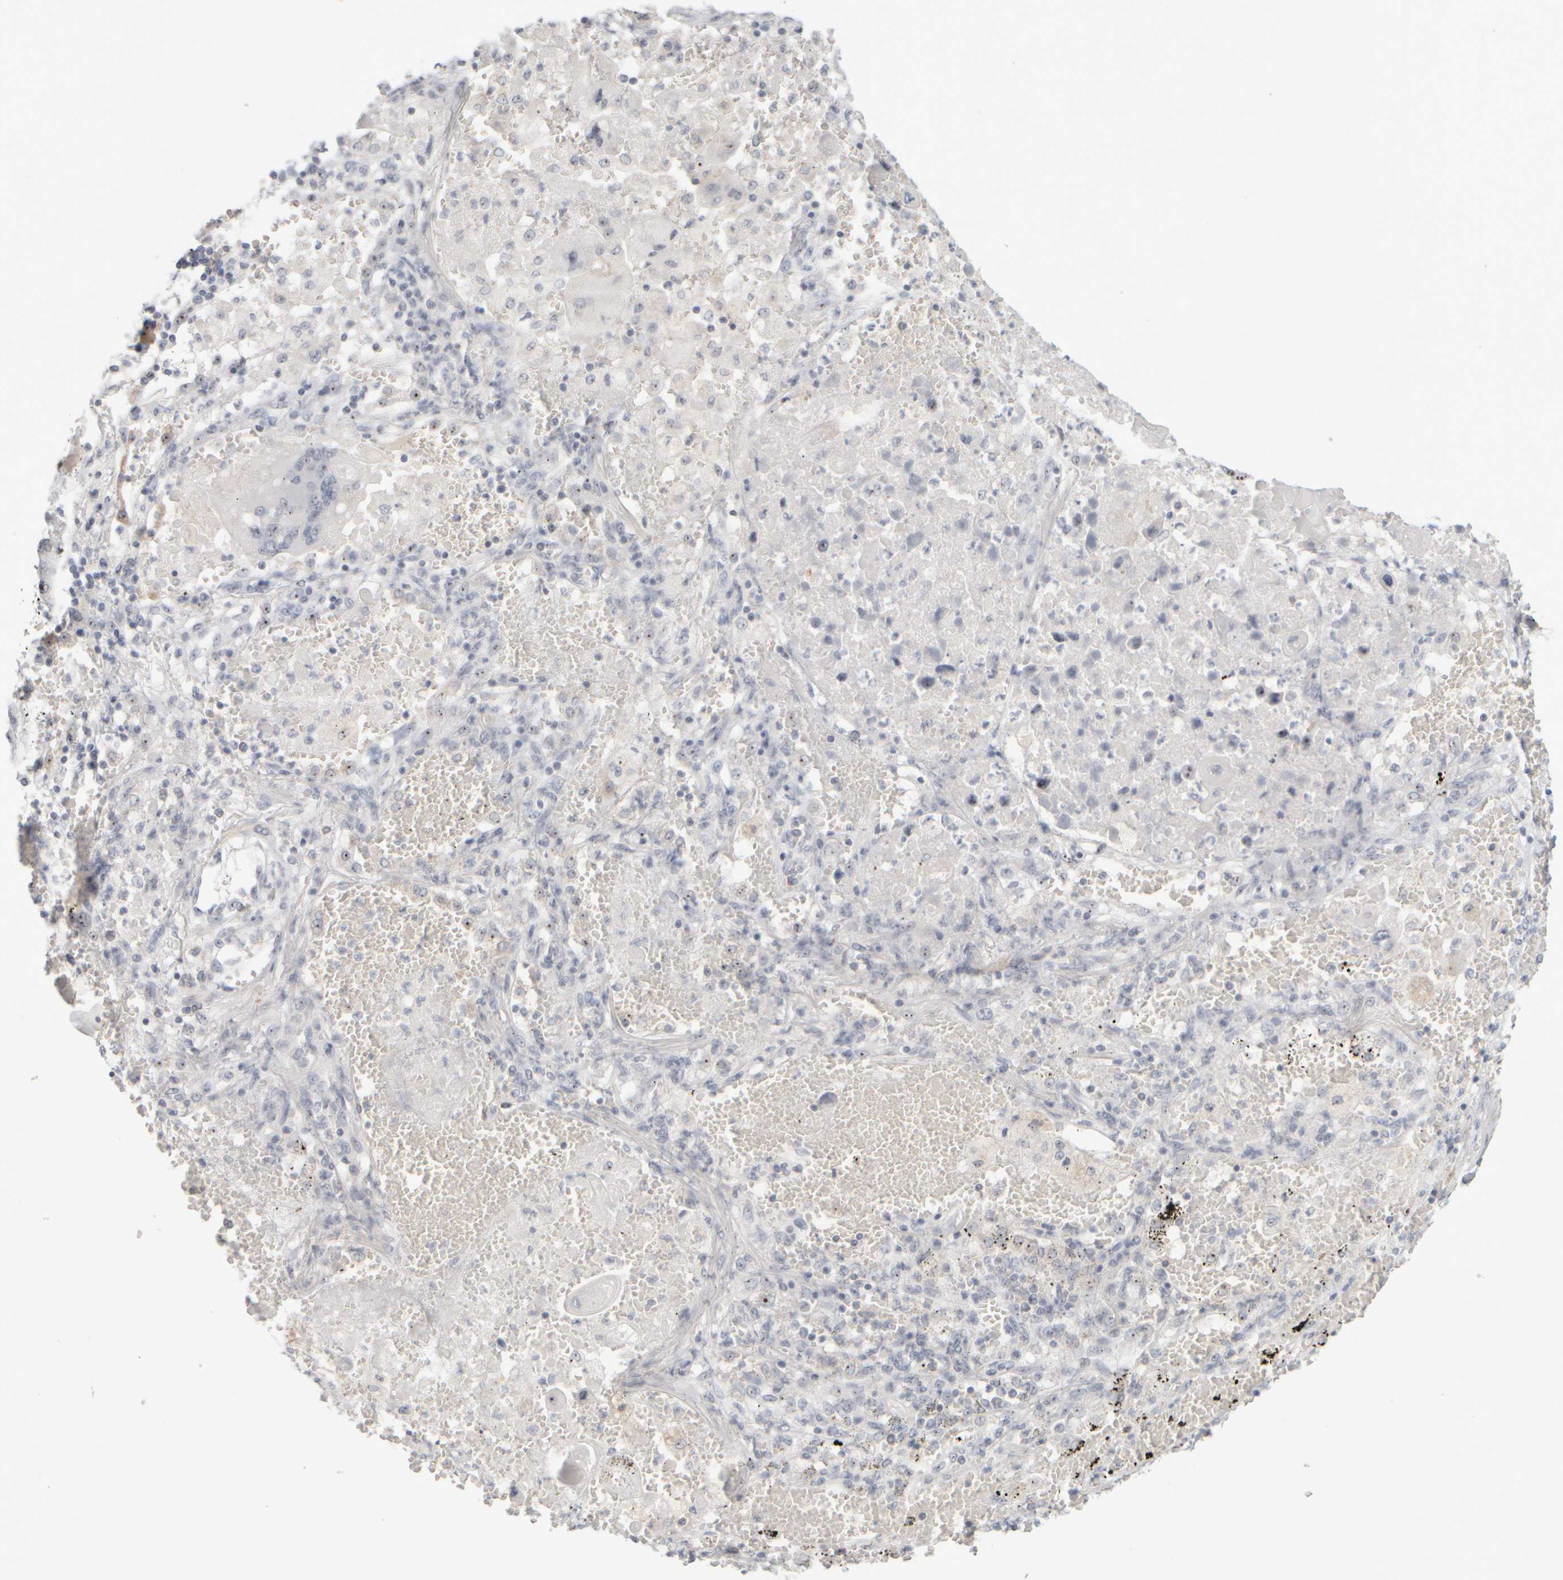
{"staining": {"intensity": "moderate", "quantity": "<25%", "location": "nuclear"}, "tissue": "lung cancer", "cell_type": "Tumor cells", "image_type": "cancer", "snomed": [{"axis": "morphology", "description": "Squamous cell carcinoma, NOS"}, {"axis": "topography", "description": "Lung"}], "caption": "Lung cancer tissue reveals moderate nuclear positivity in about <25% of tumor cells", "gene": "DCXR", "patient": {"sex": "male", "age": 61}}